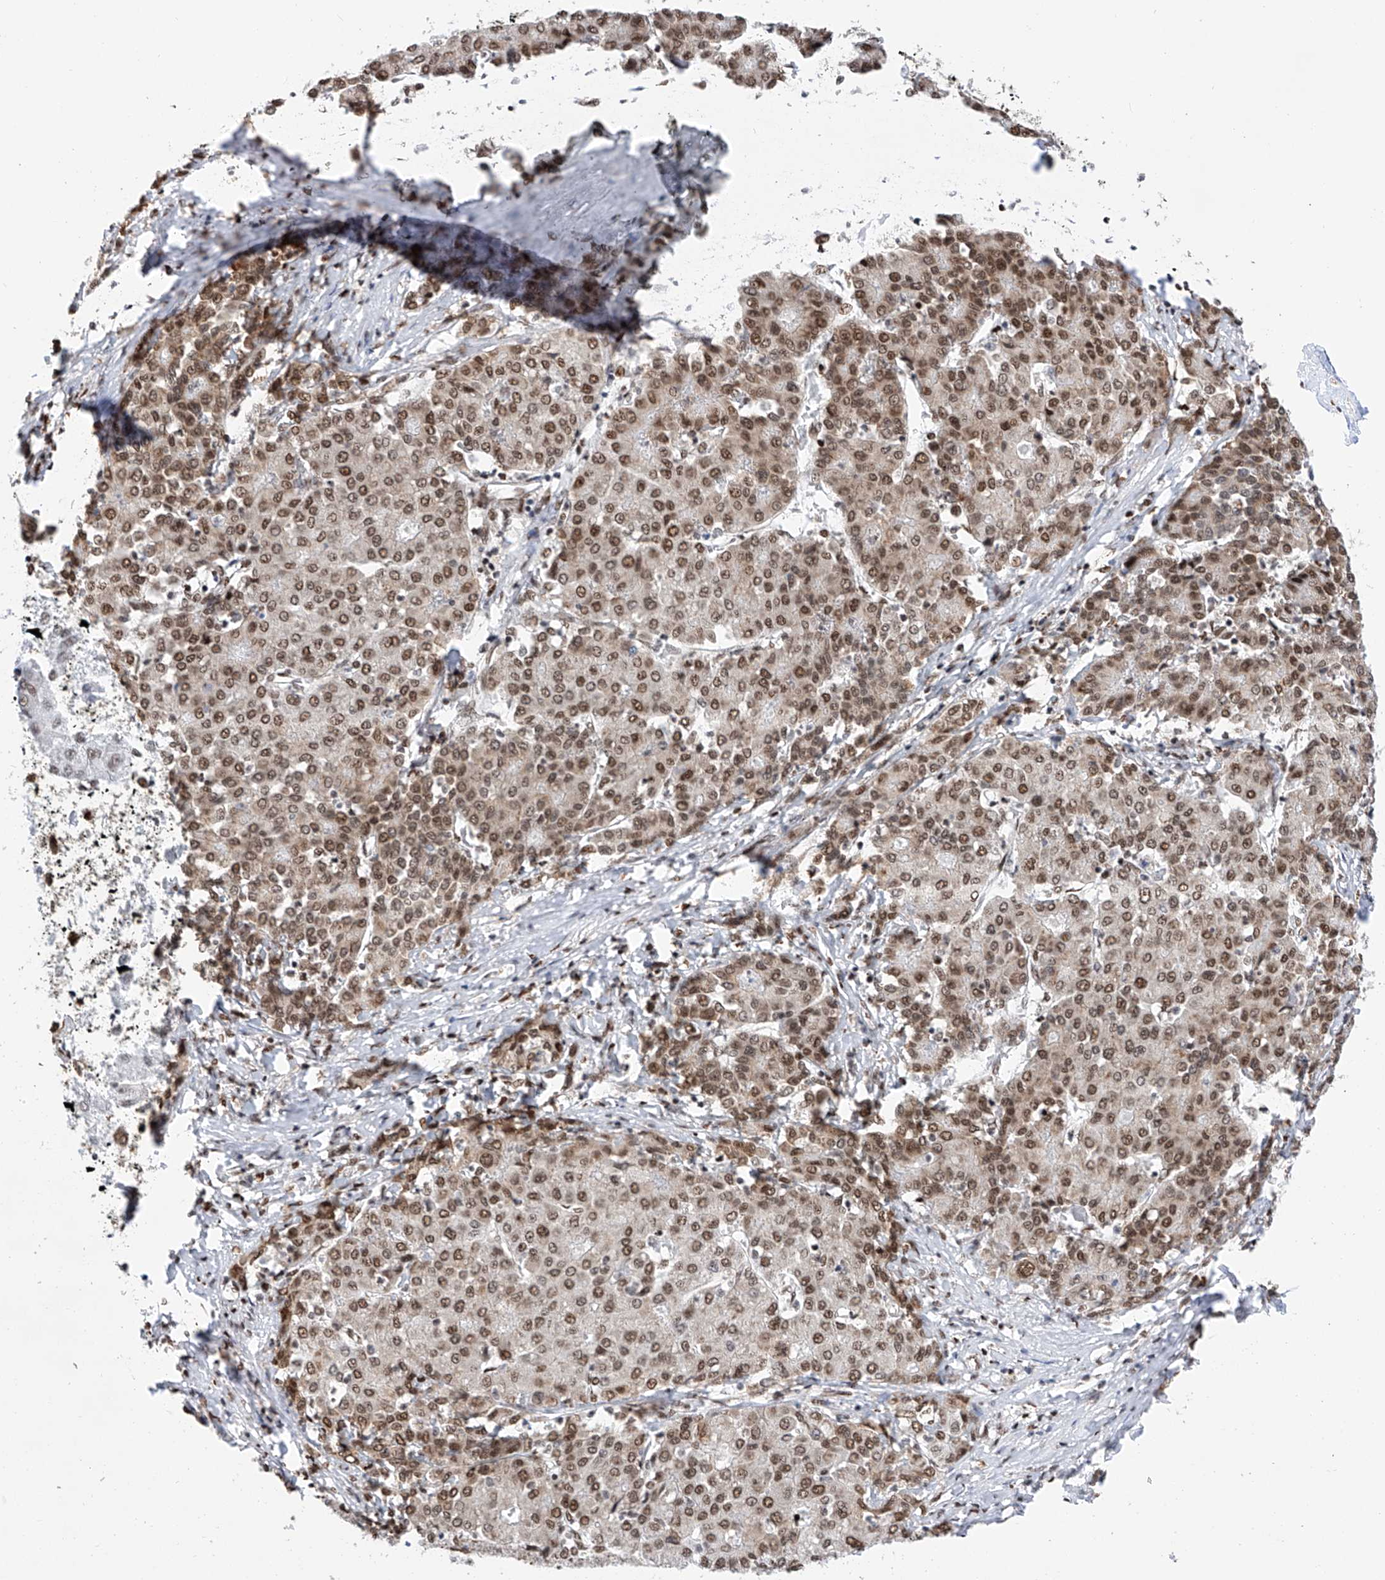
{"staining": {"intensity": "moderate", "quantity": ">75%", "location": "nuclear"}, "tissue": "liver cancer", "cell_type": "Tumor cells", "image_type": "cancer", "snomed": [{"axis": "morphology", "description": "Carcinoma, Hepatocellular, NOS"}, {"axis": "topography", "description": "Liver"}], "caption": "This image displays IHC staining of human liver hepatocellular carcinoma, with medium moderate nuclear expression in about >75% of tumor cells.", "gene": "SRSF6", "patient": {"sex": "male", "age": 65}}